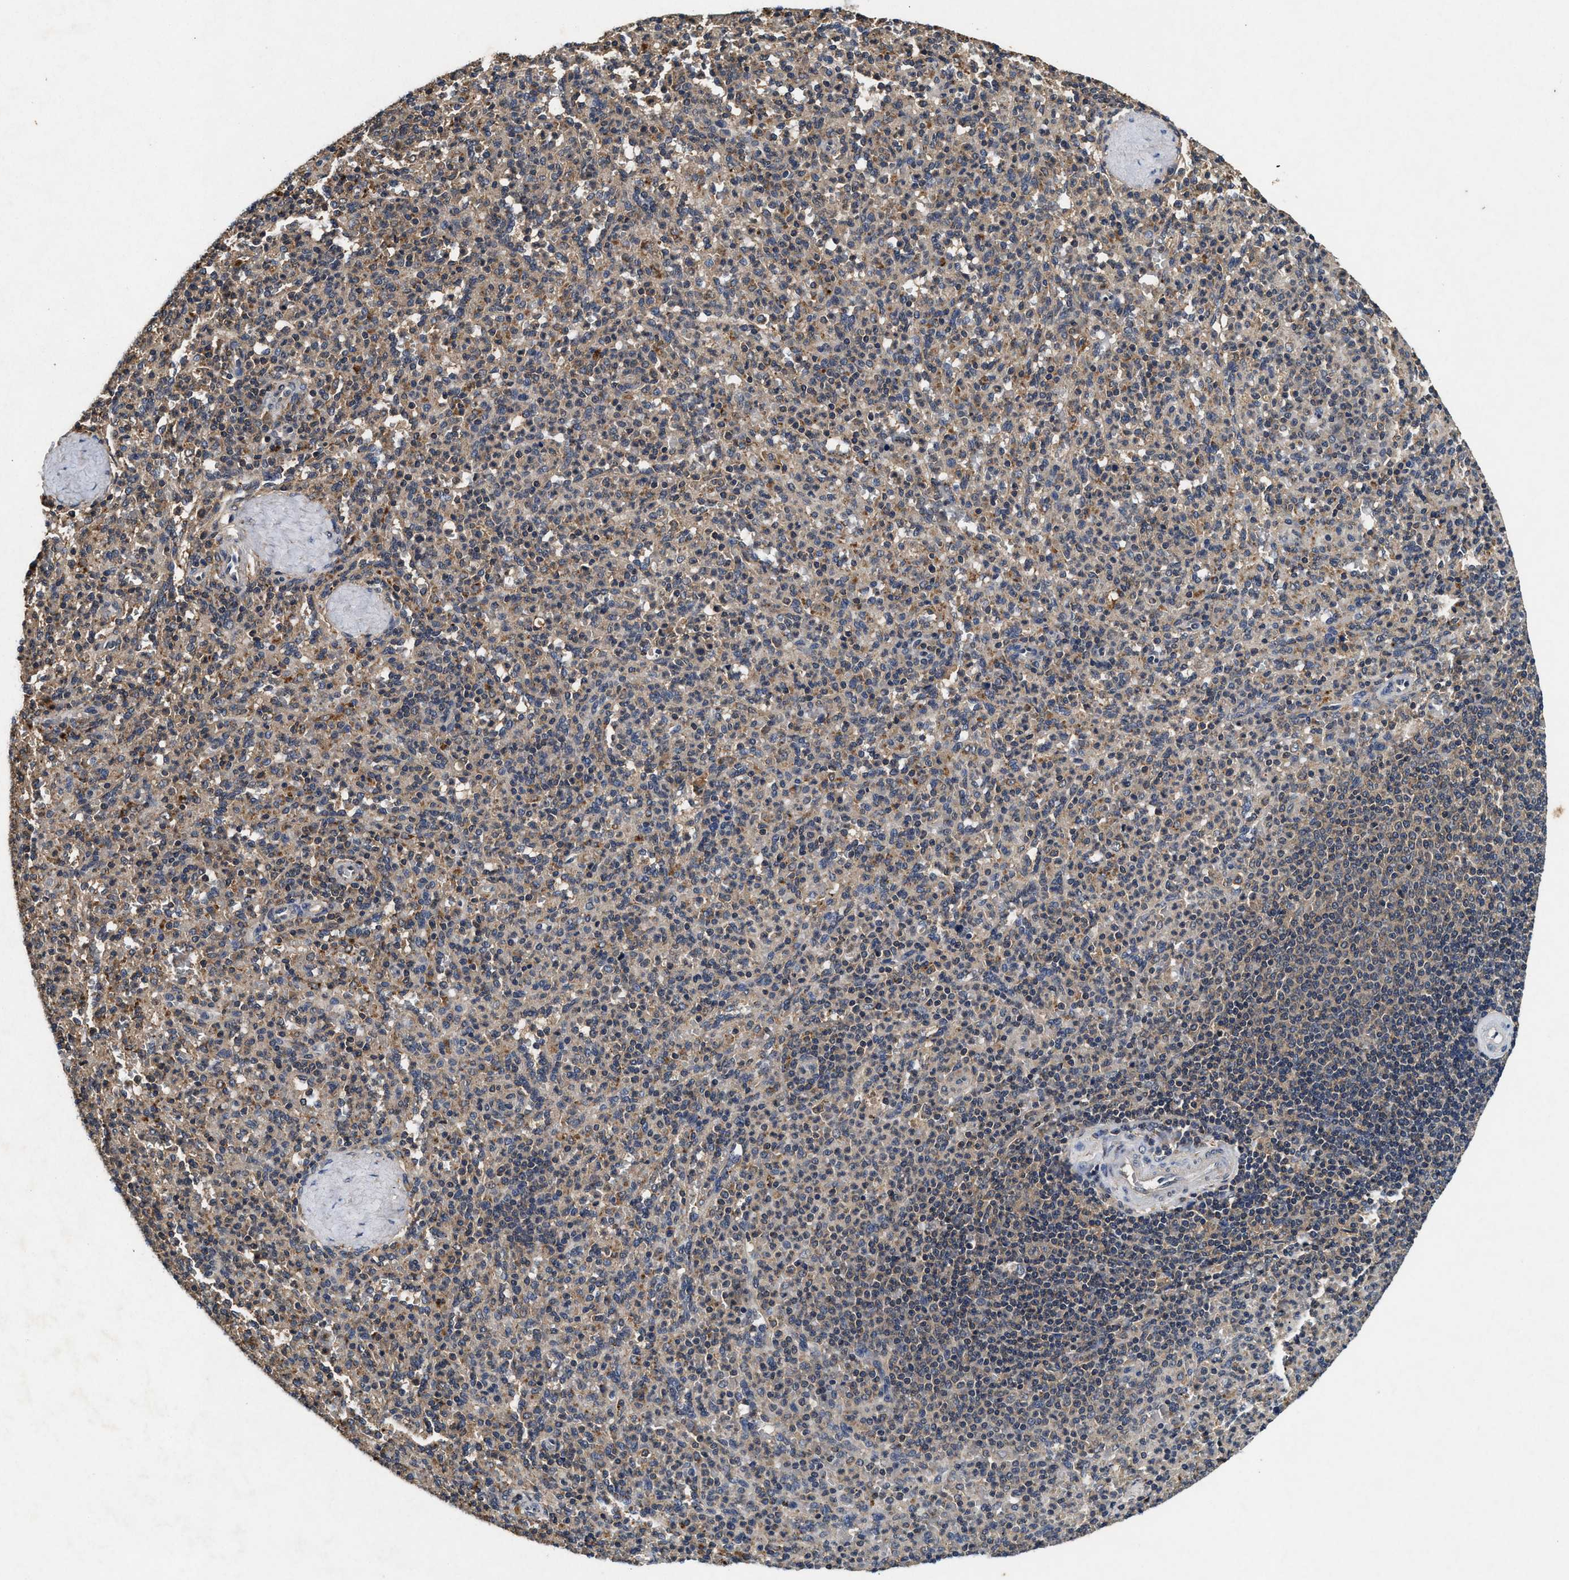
{"staining": {"intensity": "moderate", "quantity": "25%-75%", "location": "cytoplasmic/membranous"}, "tissue": "spleen", "cell_type": "Cells in red pulp", "image_type": "normal", "snomed": [{"axis": "morphology", "description": "Normal tissue, NOS"}, {"axis": "topography", "description": "Spleen"}], "caption": "Immunohistochemical staining of unremarkable human spleen shows medium levels of moderate cytoplasmic/membranous positivity in about 25%-75% of cells in red pulp.", "gene": "PDAP1", "patient": {"sex": "male", "age": 36}}